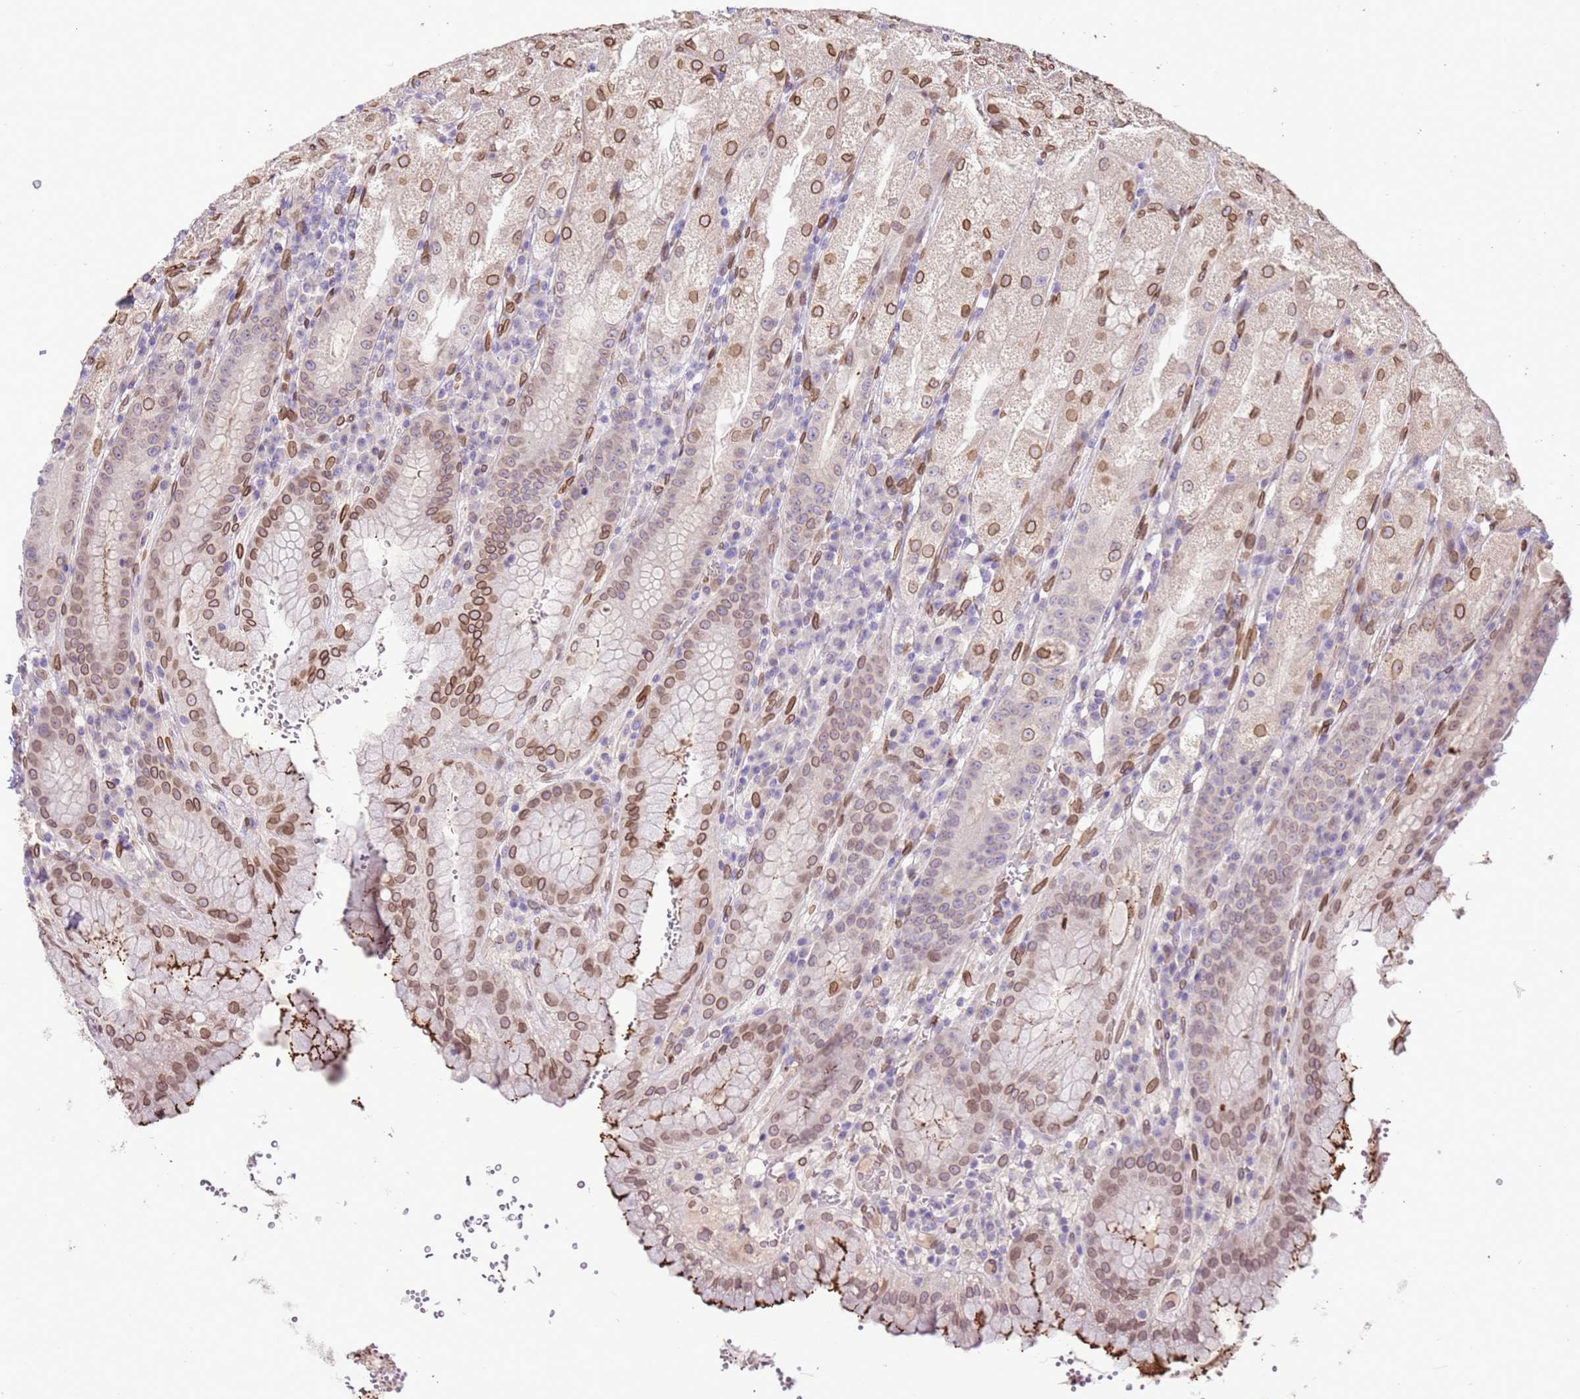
{"staining": {"intensity": "moderate", "quantity": ">75%", "location": "cytoplasmic/membranous,nuclear"}, "tissue": "stomach", "cell_type": "Glandular cells", "image_type": "normal", "snomed": [{"axis": "morphology", "description": "Normal tissue, NOS"}, {"axis": "topography", "description": "Stomach, upper"}], "caption": "Protein staining displays moderate cytoplasmic/membranous,nuclear staining in about >75% of glandular cells in unremarkable stomach.", "gene": "TMEM47", "patient": {"sex": "male", "age": 52}}